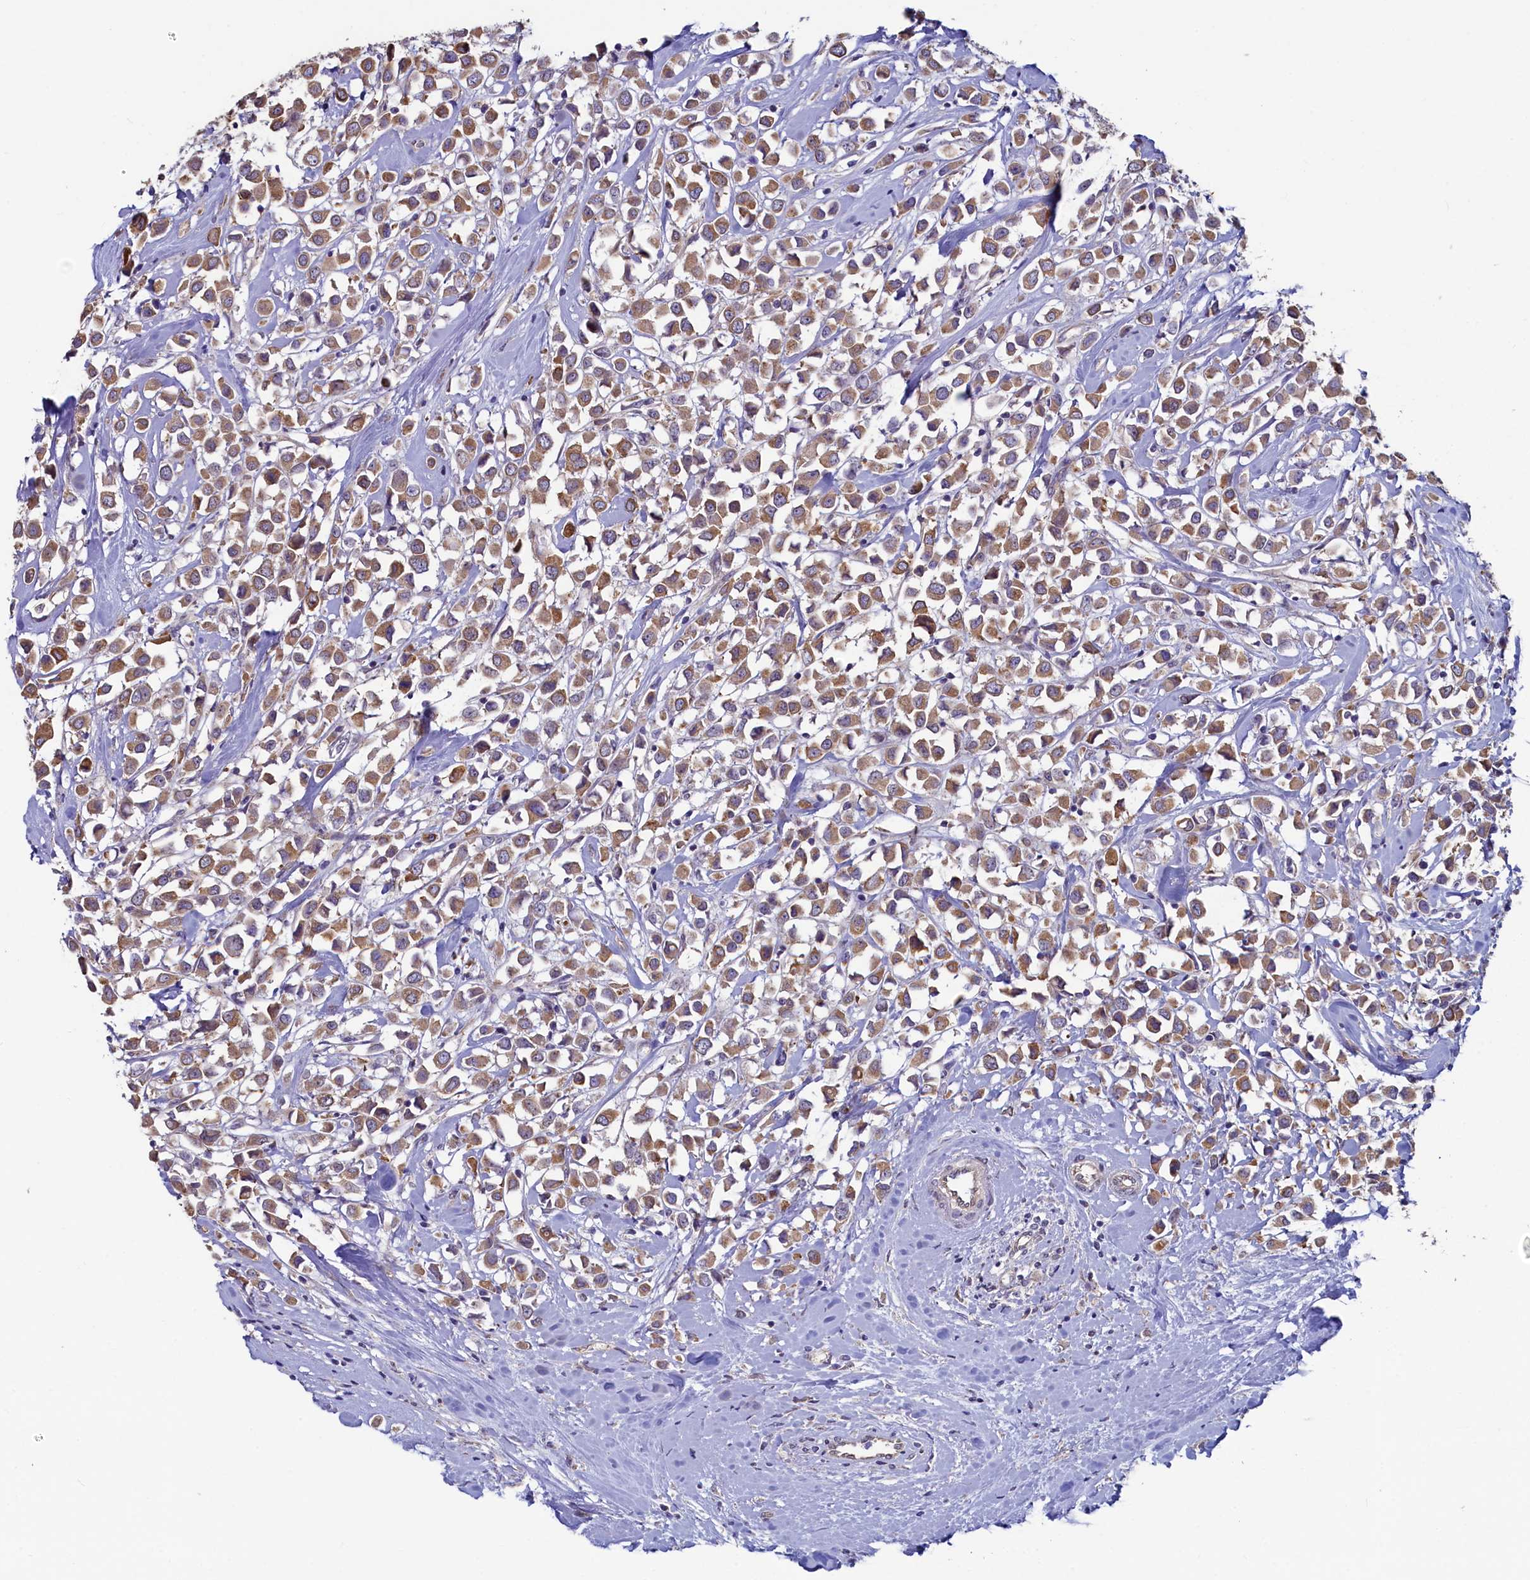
{"staining": {"intensity": "moderate", "quantity": ">75%", "location": "cytoplasmic/membranous"}, "tissue": "breast cancer", "cell_type": "Tumor cells", "image_type": "cancer", "snomed": [{"axis": "morphology", "description": "Duct carcinoma"}, {"axis": "topography", "description": "Breast"}], "caption": "Infiltrating ductal carcinoma (breast) stained with immunohistochemistry exhibits moderate cytoplasmic/membranous staining in approximately >75% of tumor cells.", "gene": "SPATA2L", "patient": {"sex": "female", "age": 61}}